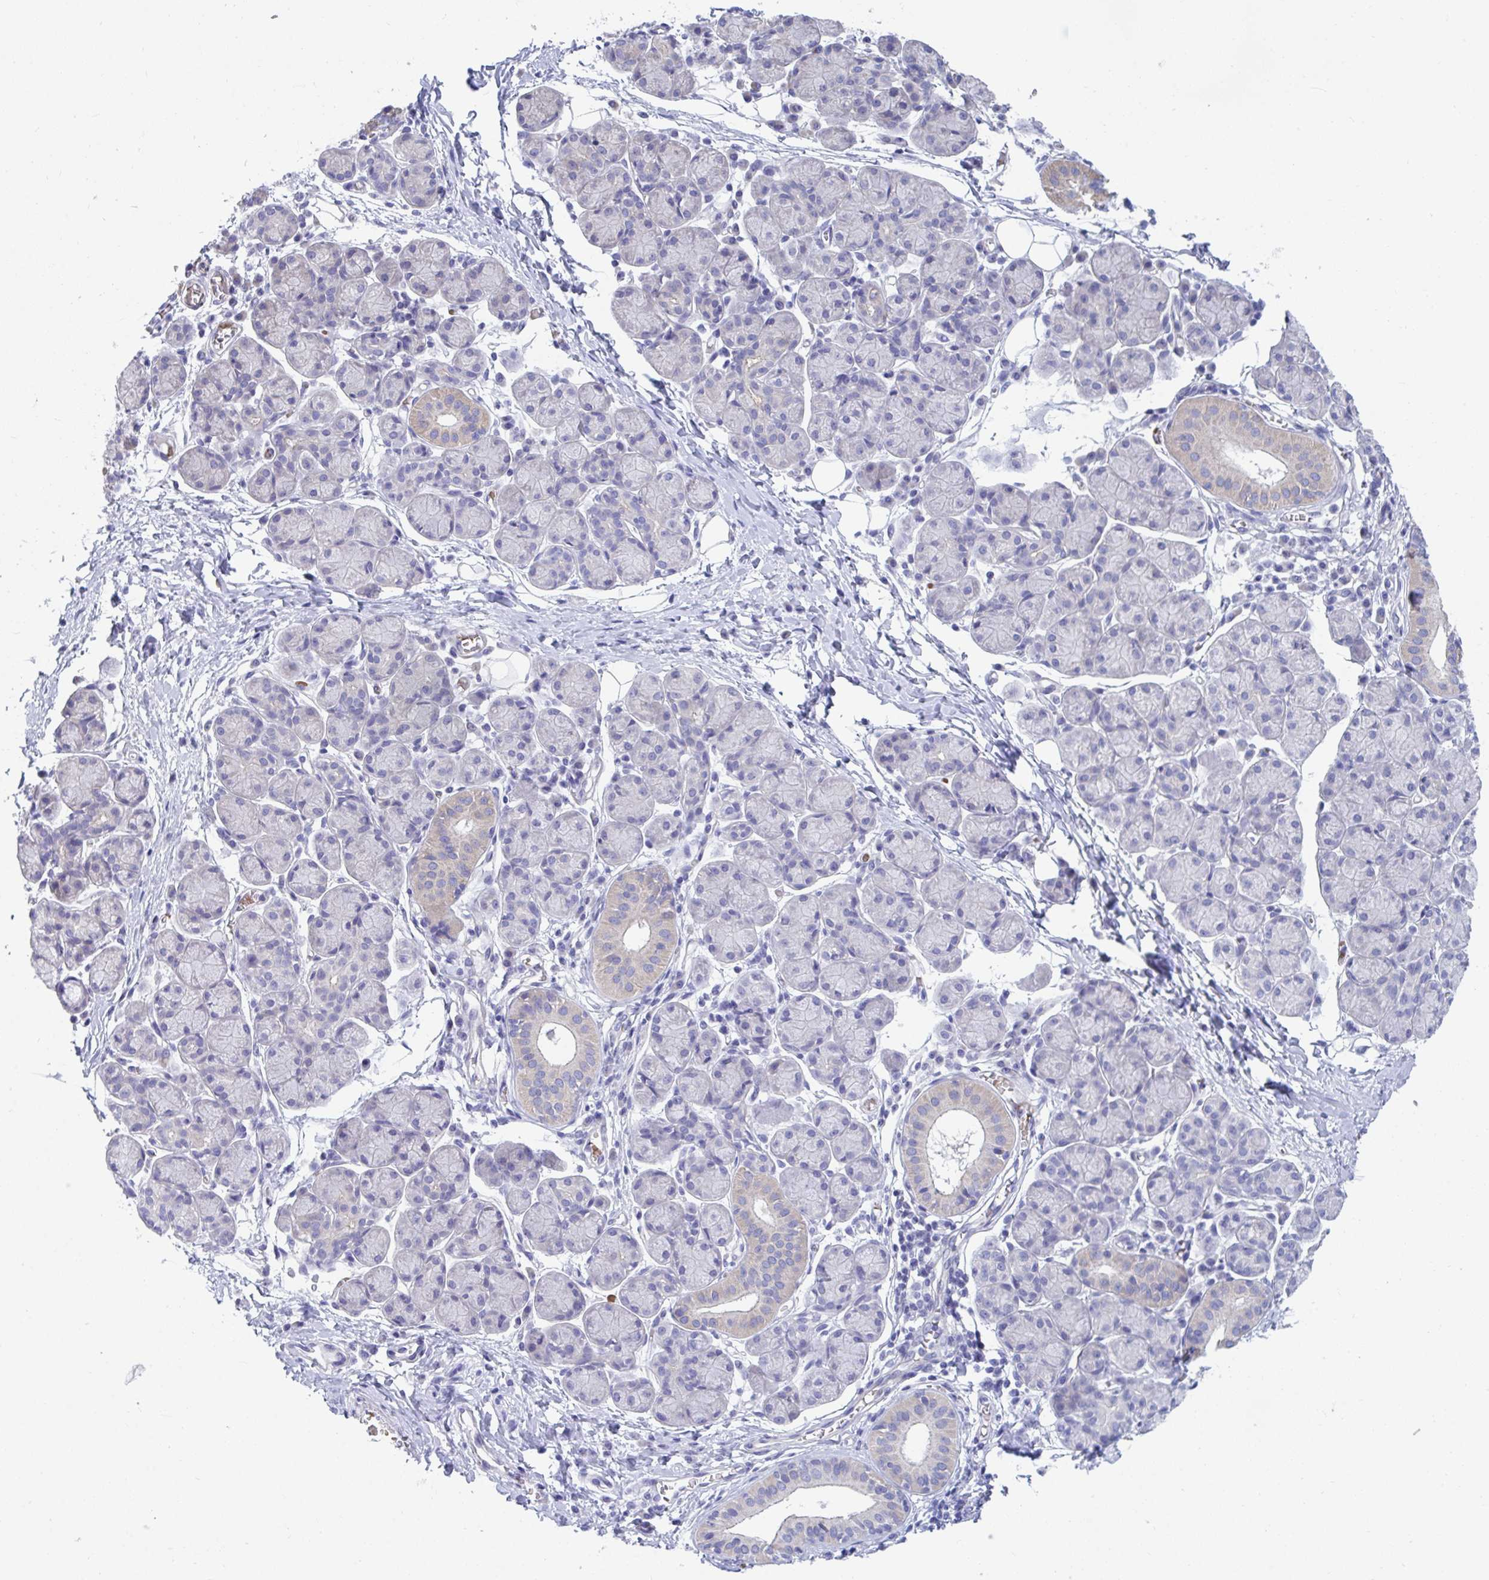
{"staining": {"intensity": "weak", "quantity": "<25%", "location": "cytoplasmic/membranous"}, "tissue": "salivary gland", "cell_type": "Glandular cells", "image_type": "normal", "snomed": [{"axis": "morphology", "description": "Normal tissue, NOS"}, {"axis": "morphology", "description": "Inflammation, NOS"}, {"axis": "topography", "description": "Lymph node"}, {"axis": "topography", "description": "Salivary gland"}], "caption": "The IHC photomicrograph has no significant staining in glandular cells of salivary gland.", "gene": "TTC30A", "patient": {"sex": "male", "age": 3}}